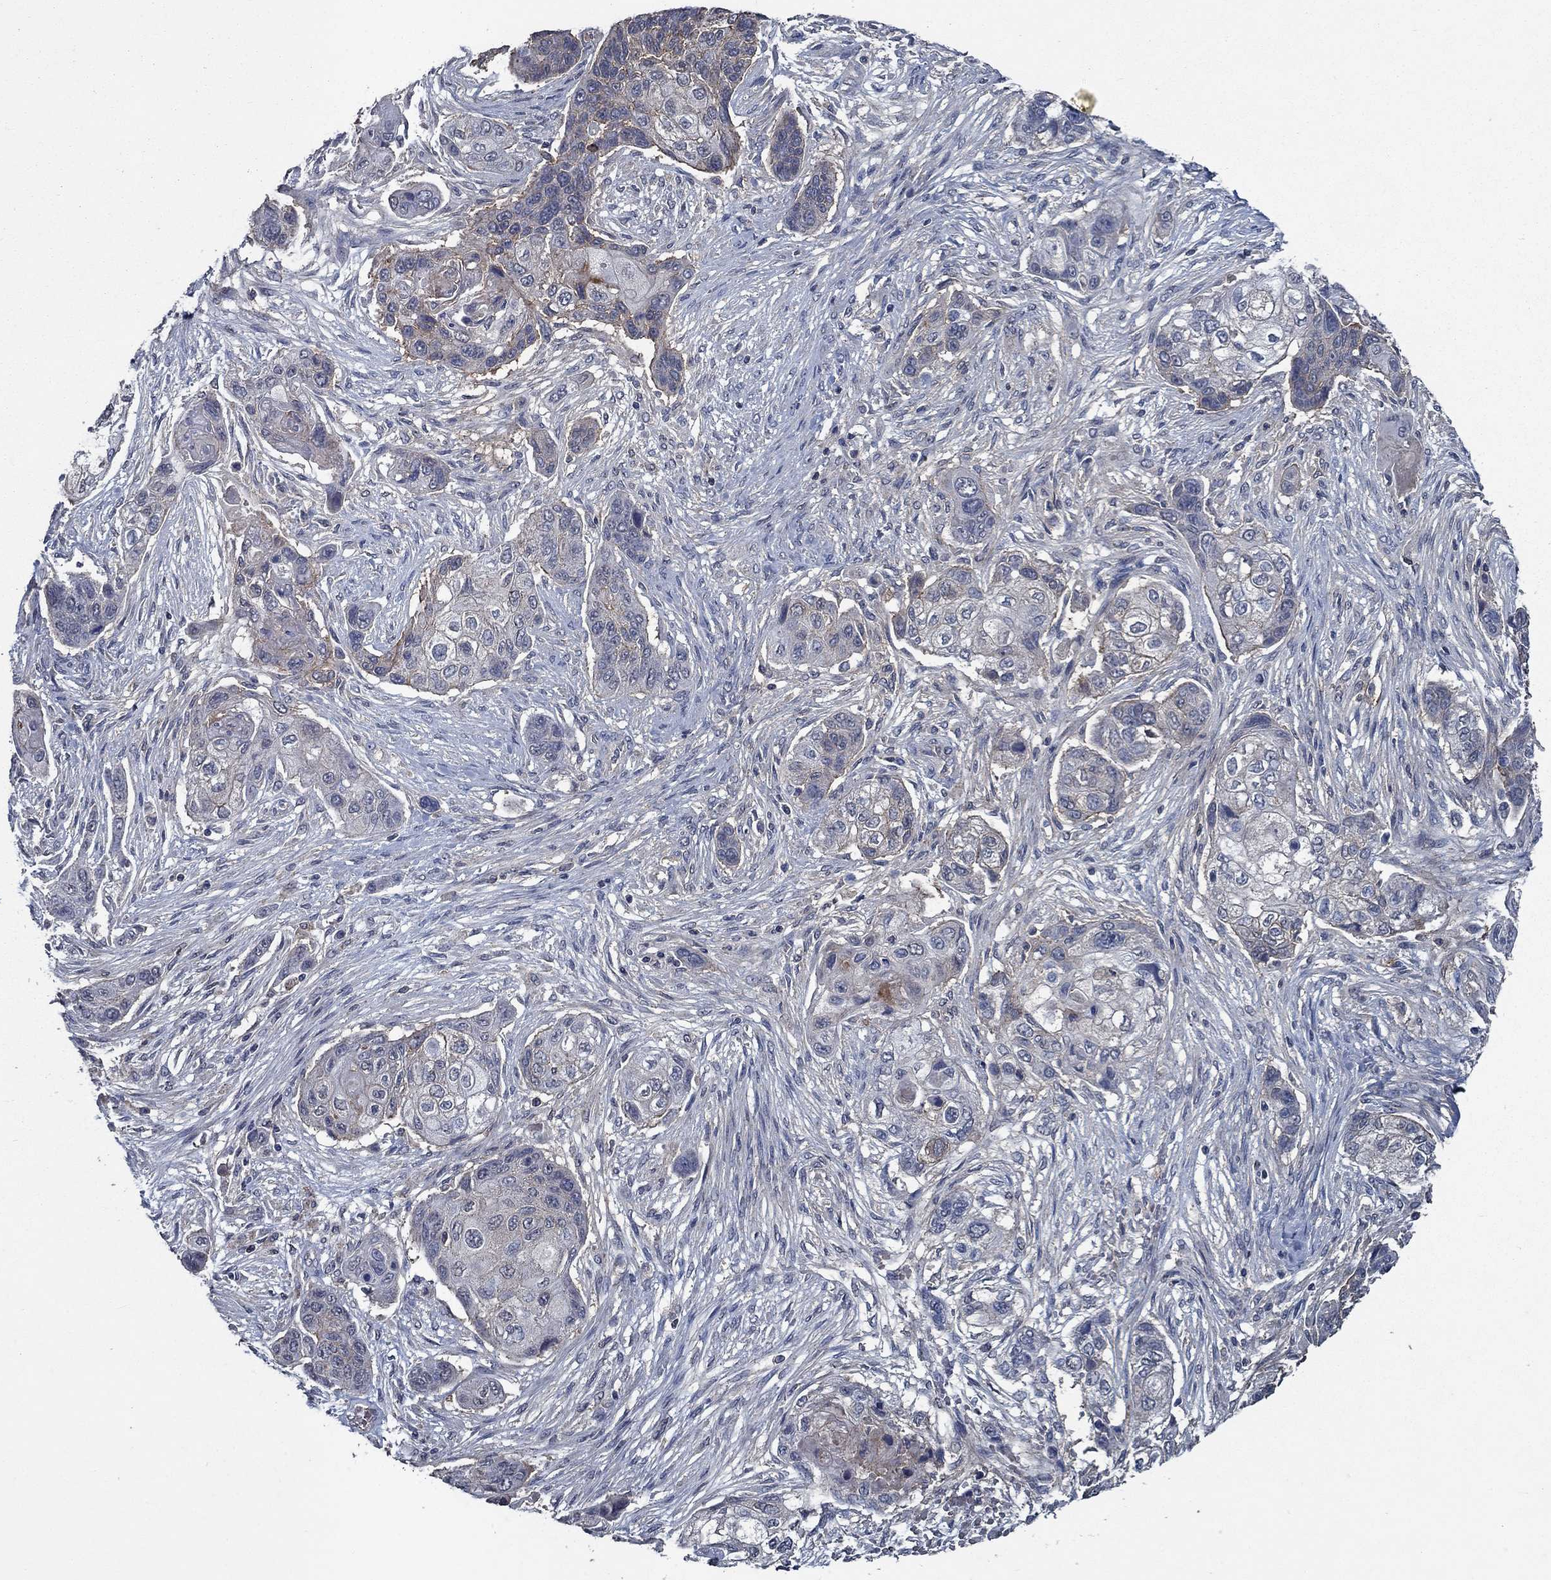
{"staining": {"intensity": "weak", "quantity": "<25%", "location": "cytoplasmic/membranous"}, "tissue": "lung cancer", "cell_type": "Tumor cells", "image_type": "cancer", "snomed": [{"axis": "morphology", "description": "Squamous cell carcinoma, NOS"}, {"axis": "topography", "description": "Lung"}], "caption": "Tumor cells are negative for brown protein staining in lung cancer (squamous cell carcinoma). Brightfield microscopy of immunohistochemistry stained with DAB (3,3'-diaminobenzidine) (brown) and hematoxylin (blue), captured at high magnification.", "gene": "SLC44A1", "patient": {"sex": "male", "age": 69}}